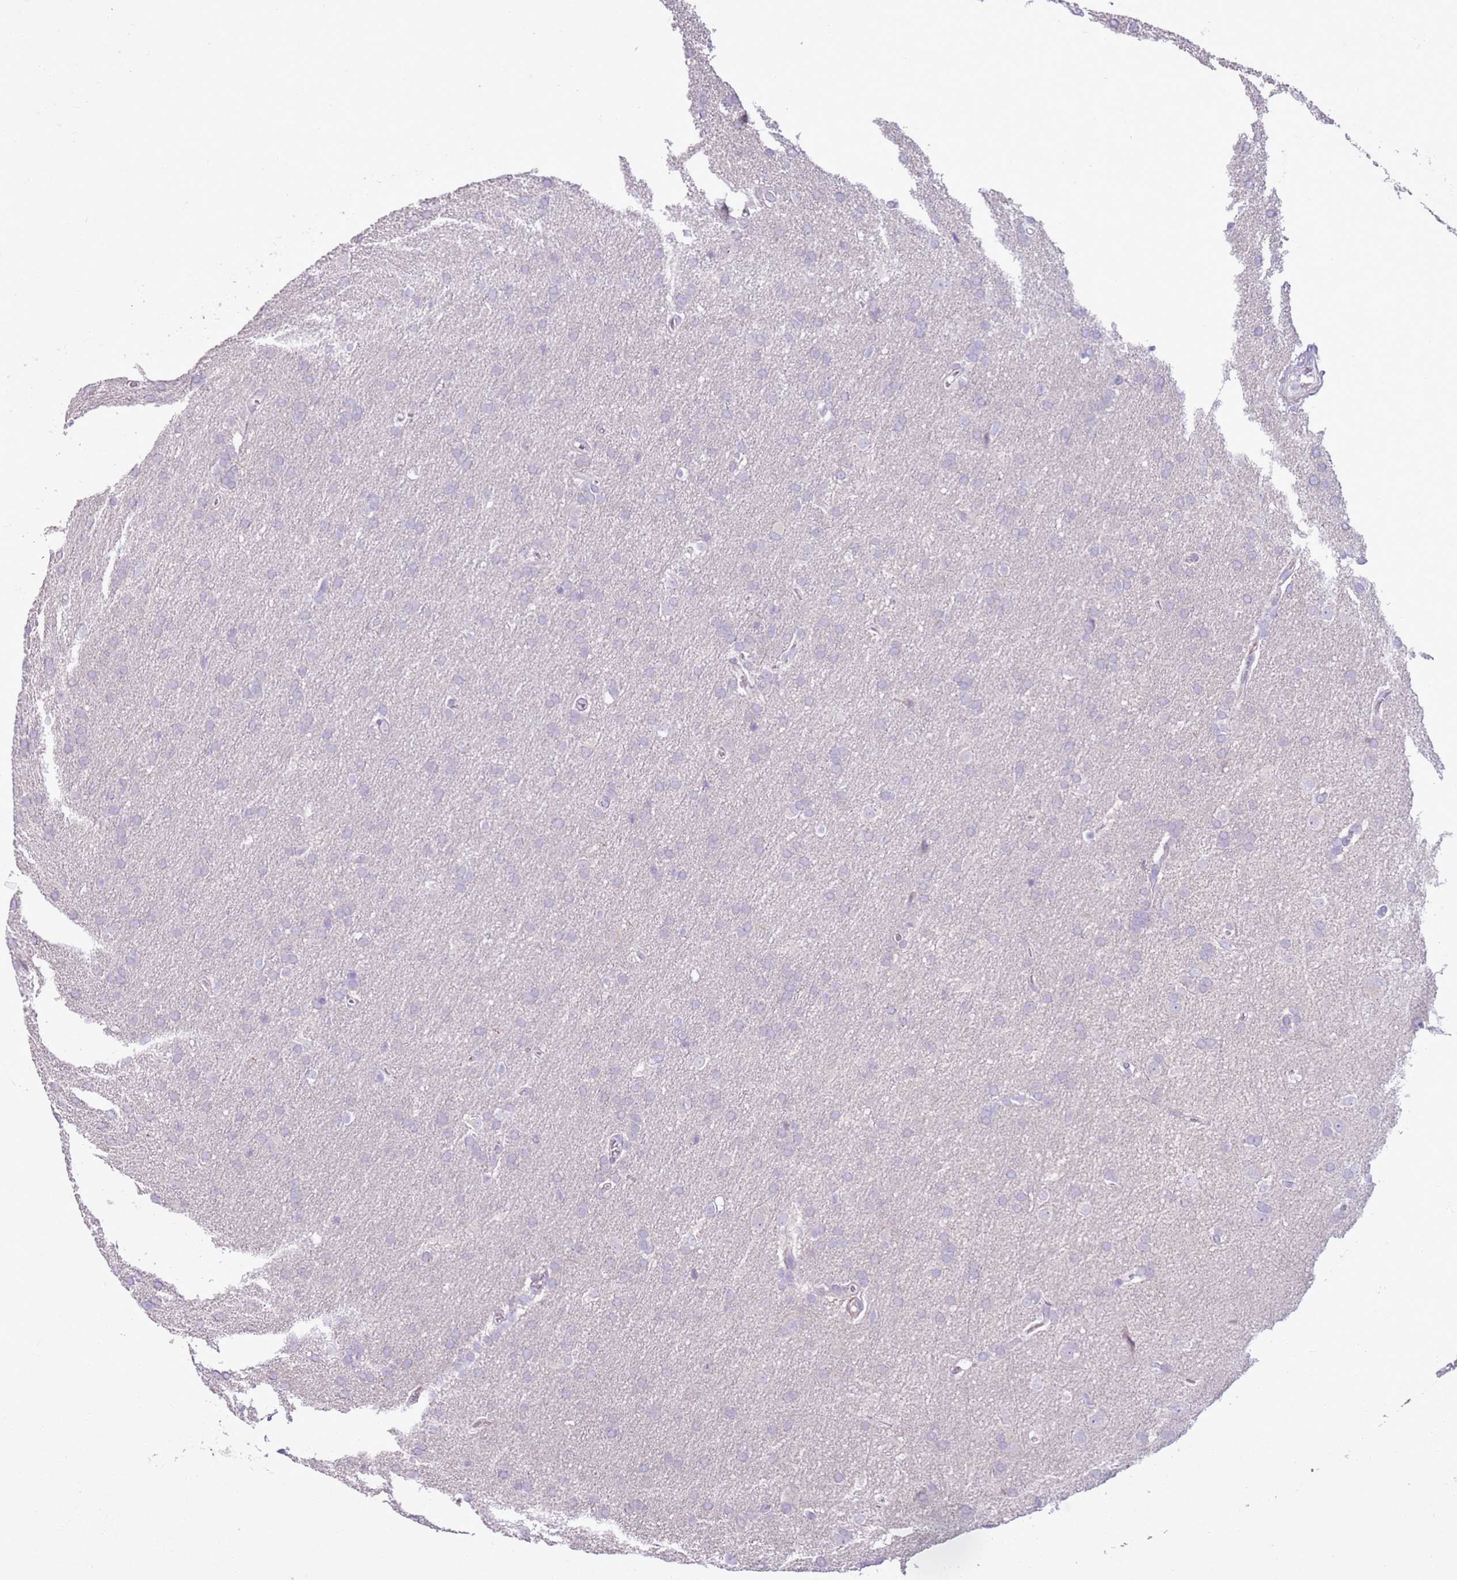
{"staining": {"intensity": "negative", "quantity": "none", "location": "none"}, "tissue": "glioma", "cell_type": "Tumor cells", "image_type": "cancer", "snomed": [{"axis": "morphology", "description": "Glioma, malignant, Low grade"}, {"axis": "topography", "description": "Brain"}], "caption": "Immunohistochemical staining of glioma displays no significant expression in tumor cells.", "gene": "ZNF239", "patient": {"sex": "female", "age": 32}}